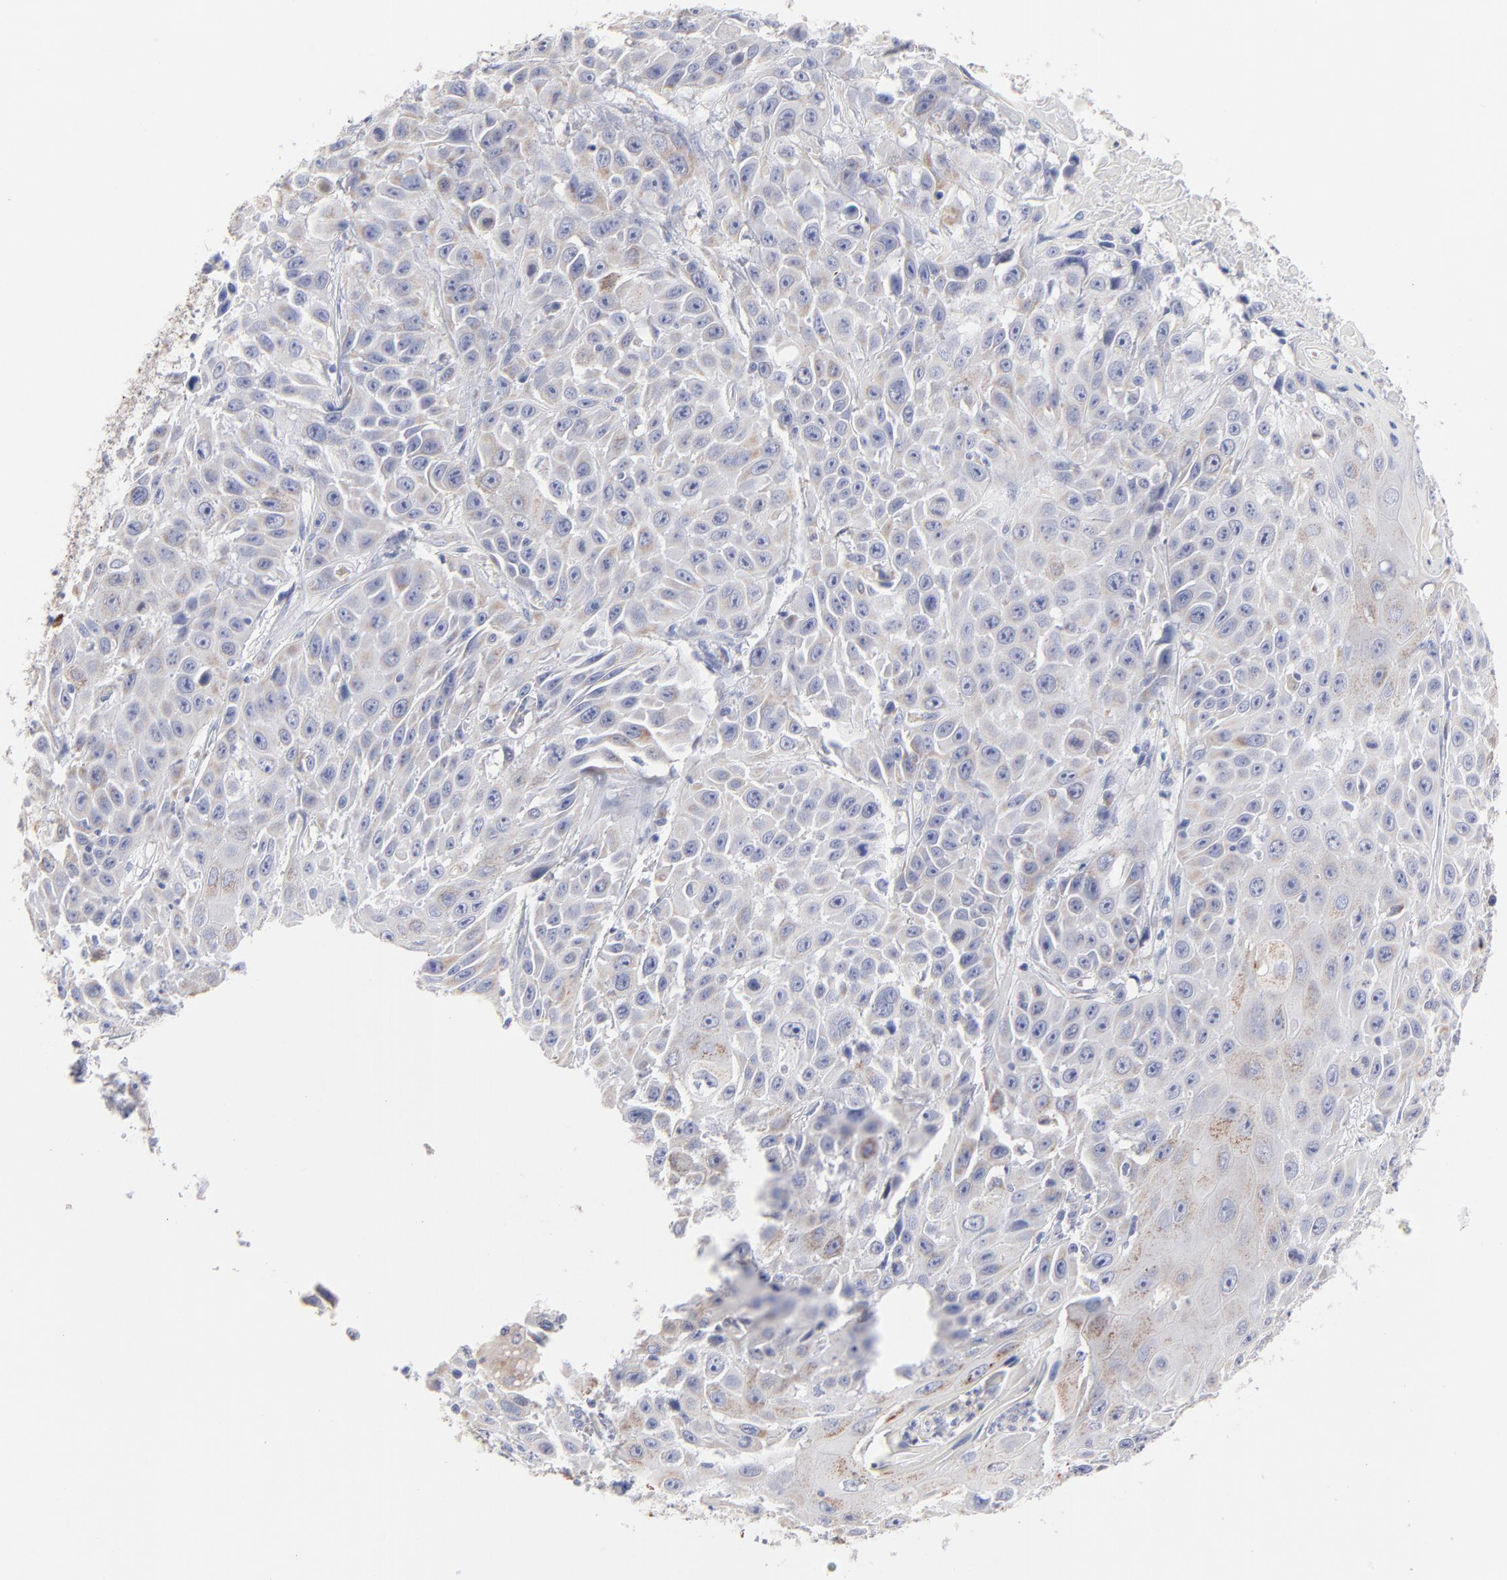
{"staining": {"intensity": "weak", "quantity": "<25%", "location": "cytoplasmic/membranous"}, "tissue": "cervical cancer", "cell_type": "Tumor cells", "image_type": "cancer", "snomed": [{"axis": "morphology", "description": "Squamous cell carcinoma, NOS"}, {"axis": "topography", "description": "Cervix"}], "caption": "Immunohistochemistry (IHC) photomicrograph of neoplastic tissue: human squamous cell carcinoma (cervical) stained with DAB (3,3'-diaminobenzidine) displays no significant protein positivity in tumor cells.", "gene": "TST", "patient": {"sex": "female", "age": 39}}